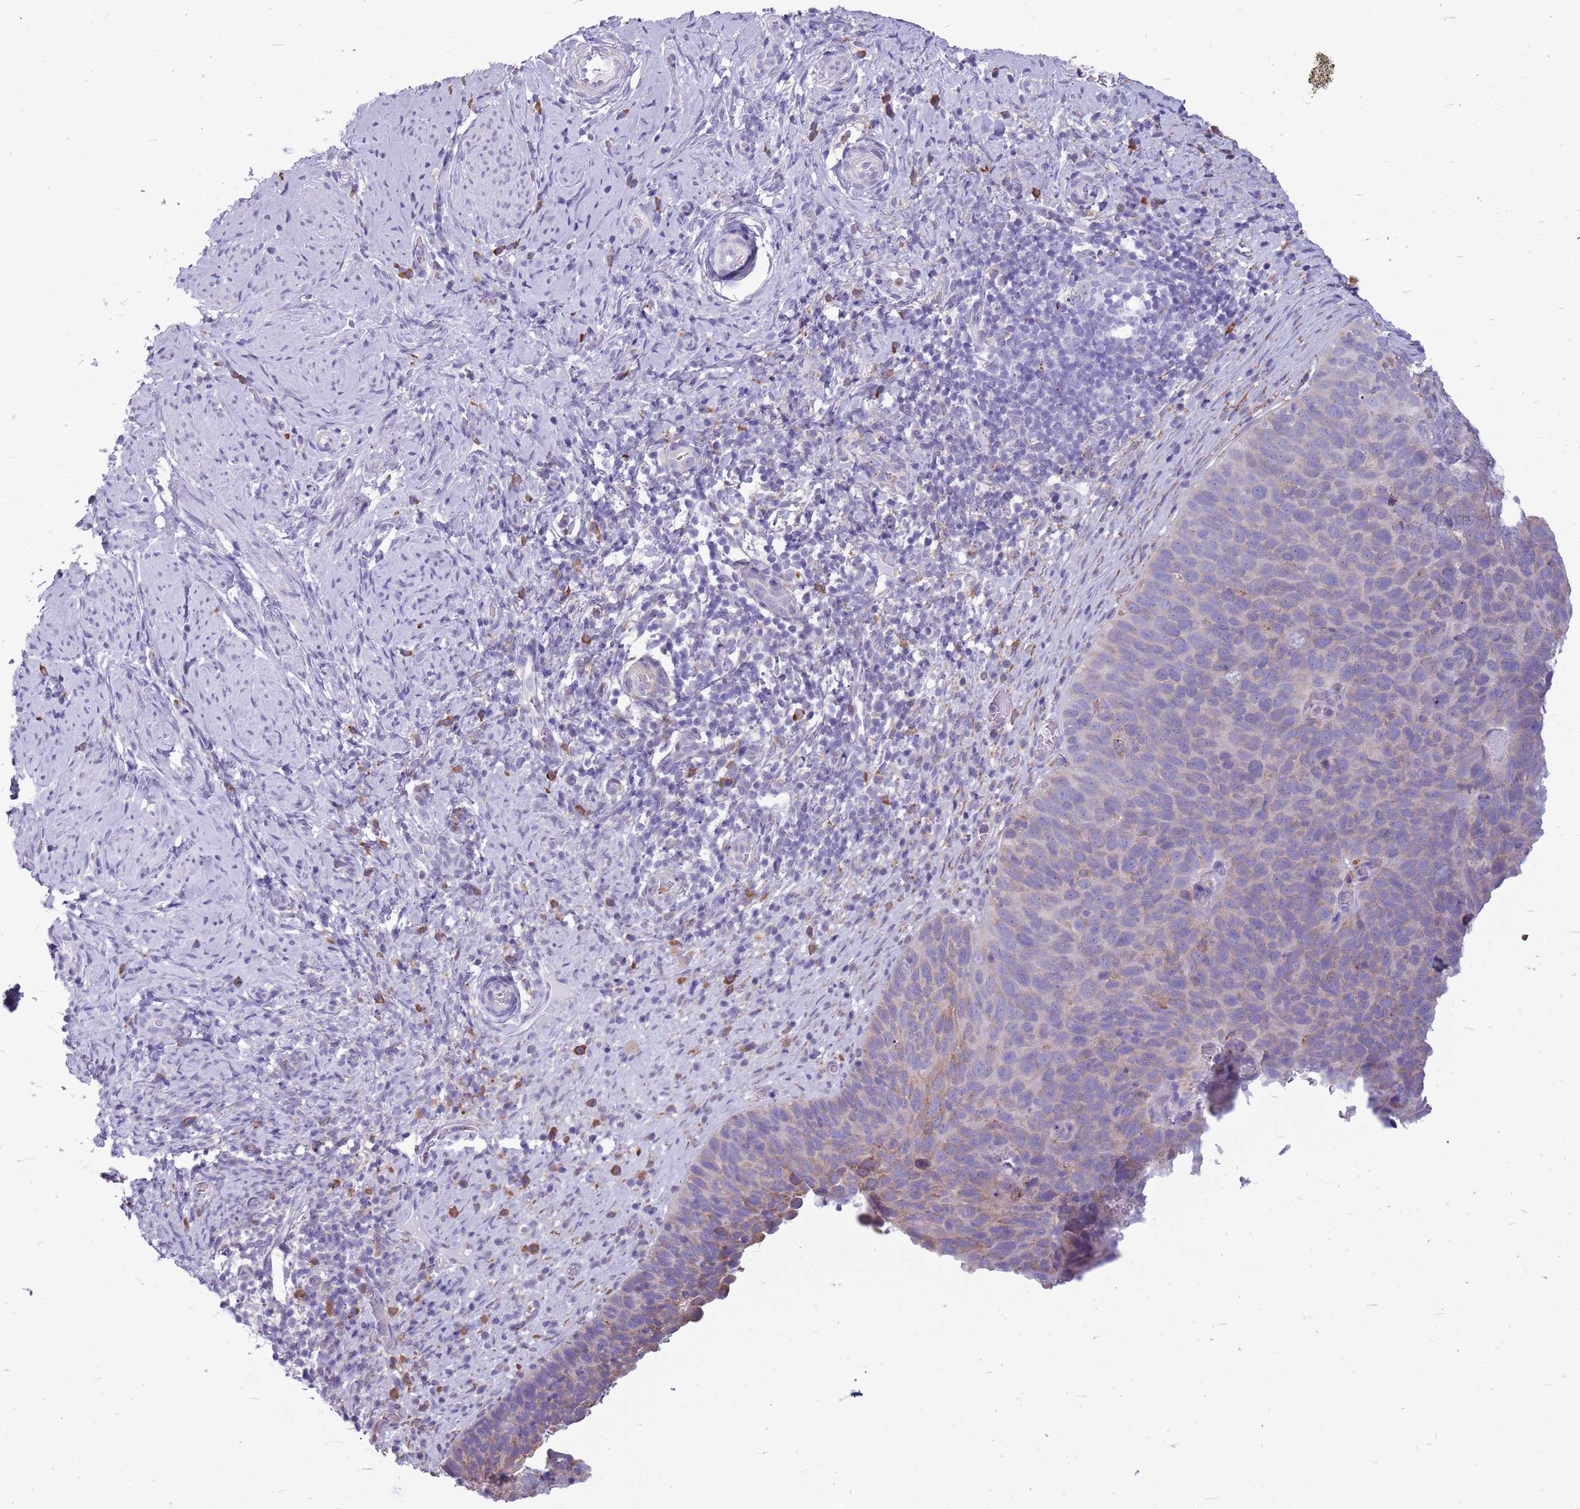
{"staining": {"intensity": "weak", "quantity": "25%-75%", "location": "cytoplasmic/membranous"}, "tissue": "cervical cancer", "cell_type": "Tumor cells", "image_type": "cancer", "snomed": [{"axis": "morphology", "description": "Squamous cell carcinoma, NOS"}, {"axis": "topography", "description": "Cervix"}], "caption": "This micrograph shows immunohistochemistry (IHC) staining of human squamous cell carcinoma (cervical), with low weak cytoplasmic/membranous staining in about 25%-75% of tumor cells.", "gene": "KCTD19", "patient": {"sex": "female", "age": 80}}